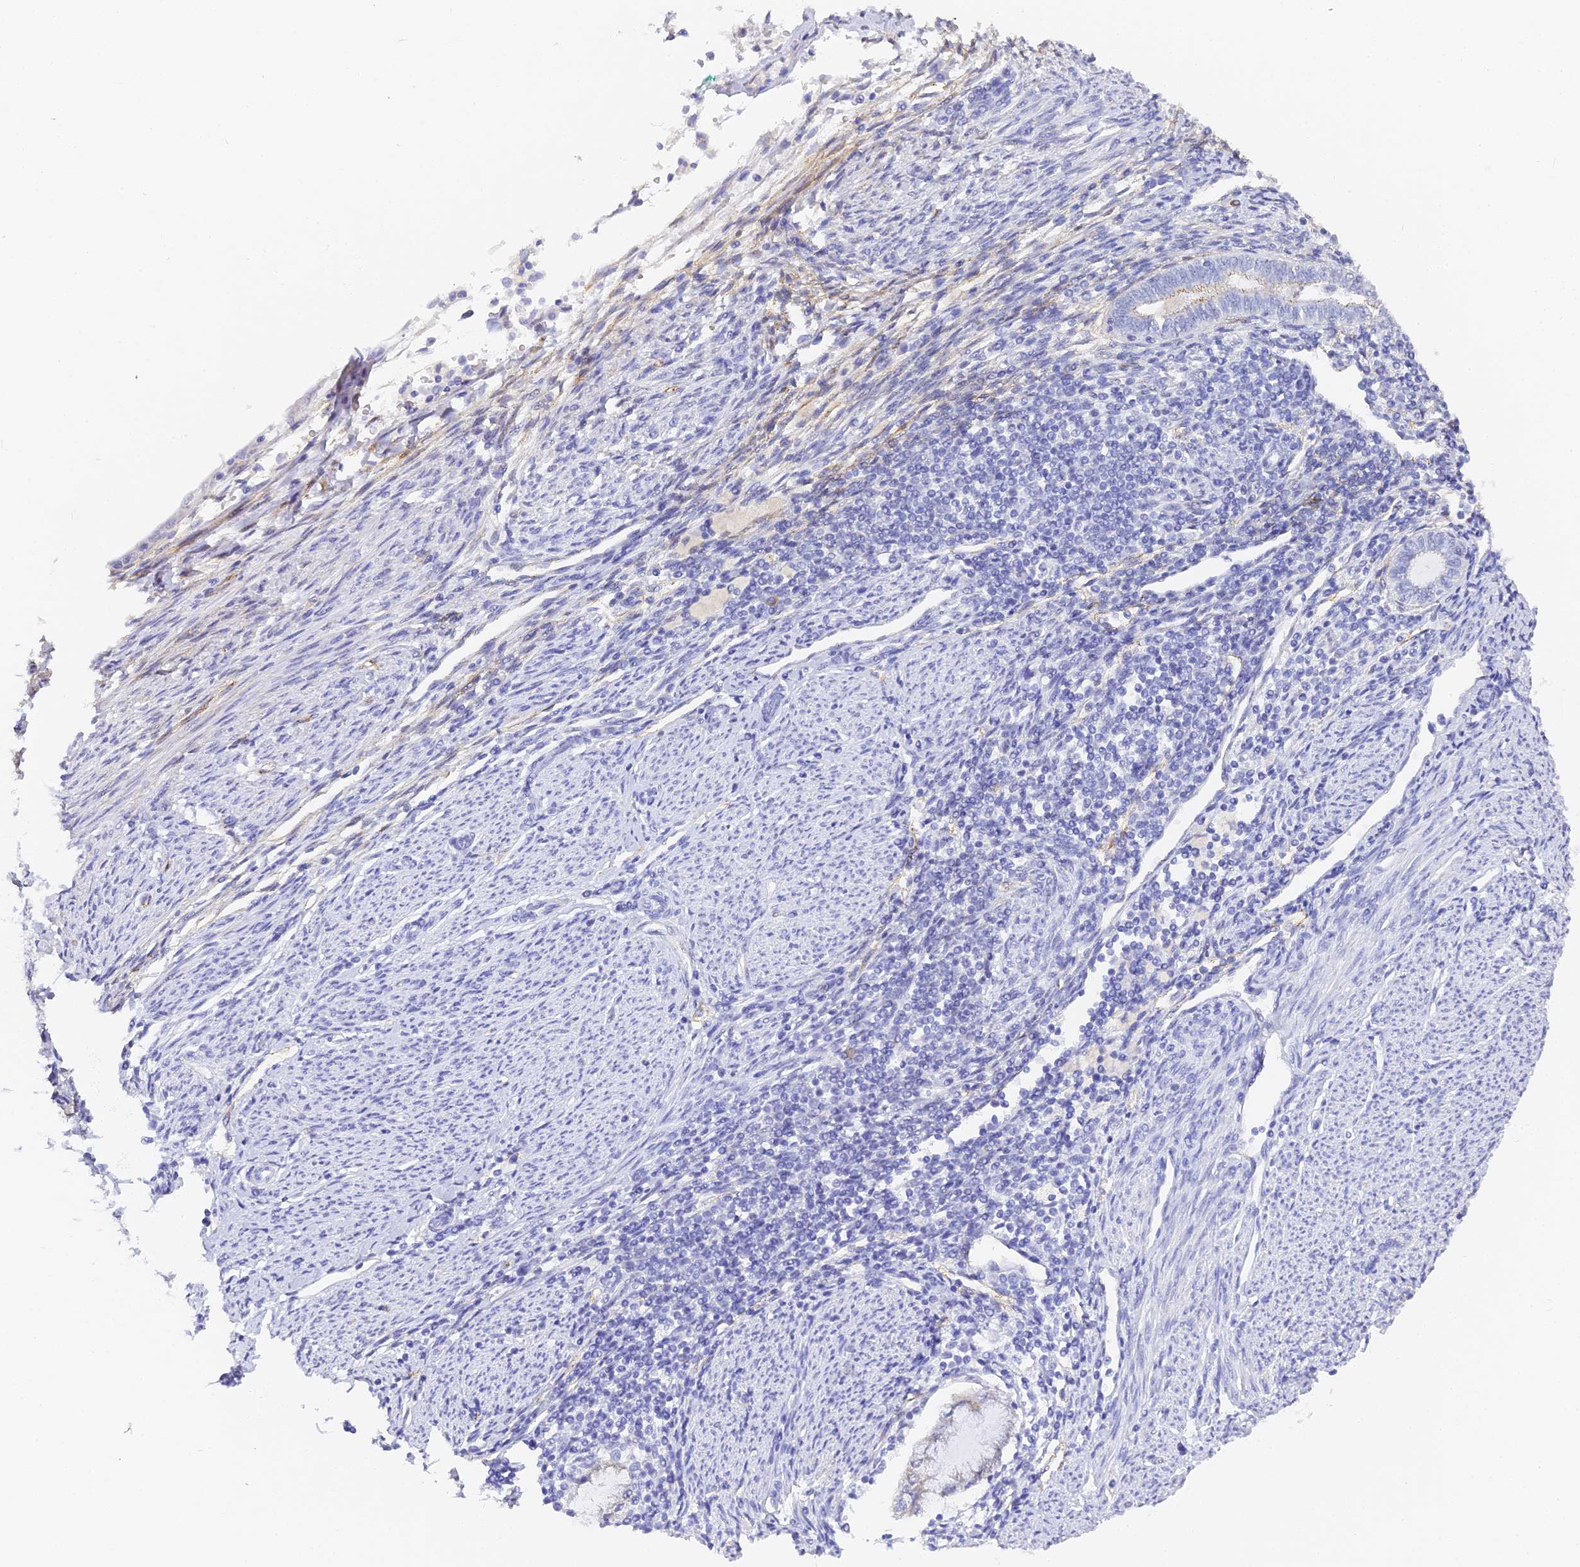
{"staining": {"intensity": "negative", "quantity": "none", "location": "none"}, "tissue": "endometrial cancer", "cell_type": "Tumor cells", "image_type": "cancer", "snomed": [{"axis": "morphology", "description": "Adenocarcinoma, NOS"}, {"axis": "topography", "description": "Endometrium"}], "caption": "The immunohistochemistry (IHC) image has no significant expression in tumor cells of endometrial cancer (adenocarcinoma) tissue.", "gene": "GJA1", "patient": {"sex": "female", "age": 79}}